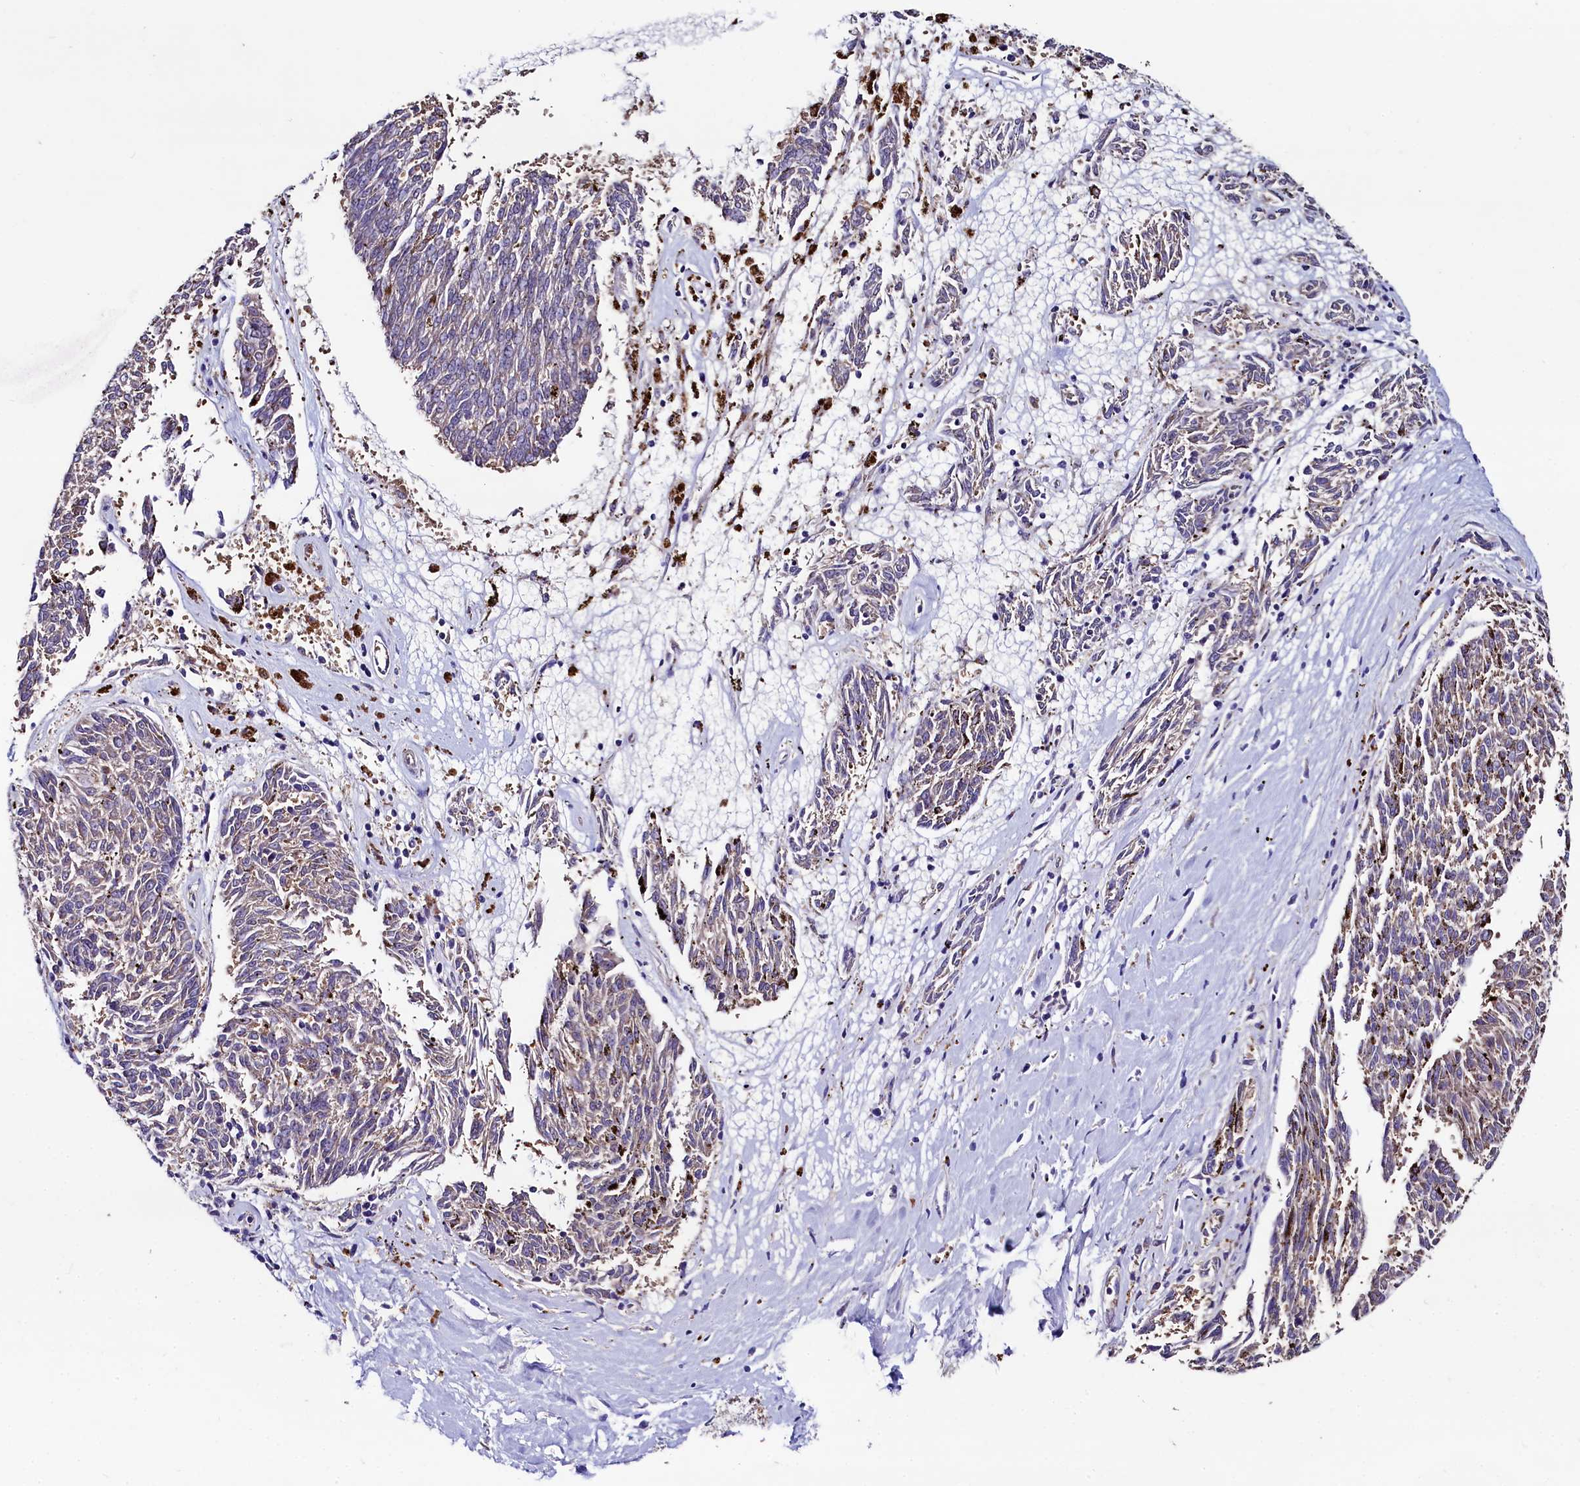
{"staining": {"intensity": "weak", "quantity": "<25%", "location": "cytoplasmic/membranous"}, "tissue": "melanoma", "cell_type": "Tumor cells", "image_type": "cancer", "snomed": [{"axis": "morphology", "description": "Malignant melanoma, NOS"}, {"axis": "topography", "description": "Skin"}], "caption": "A micrograph of malignant melanoma stained for a protein demonstrates no brown staining in tumor cells.", "gene": "QARS1", "patient": {"sex": "female", "age": 72}}